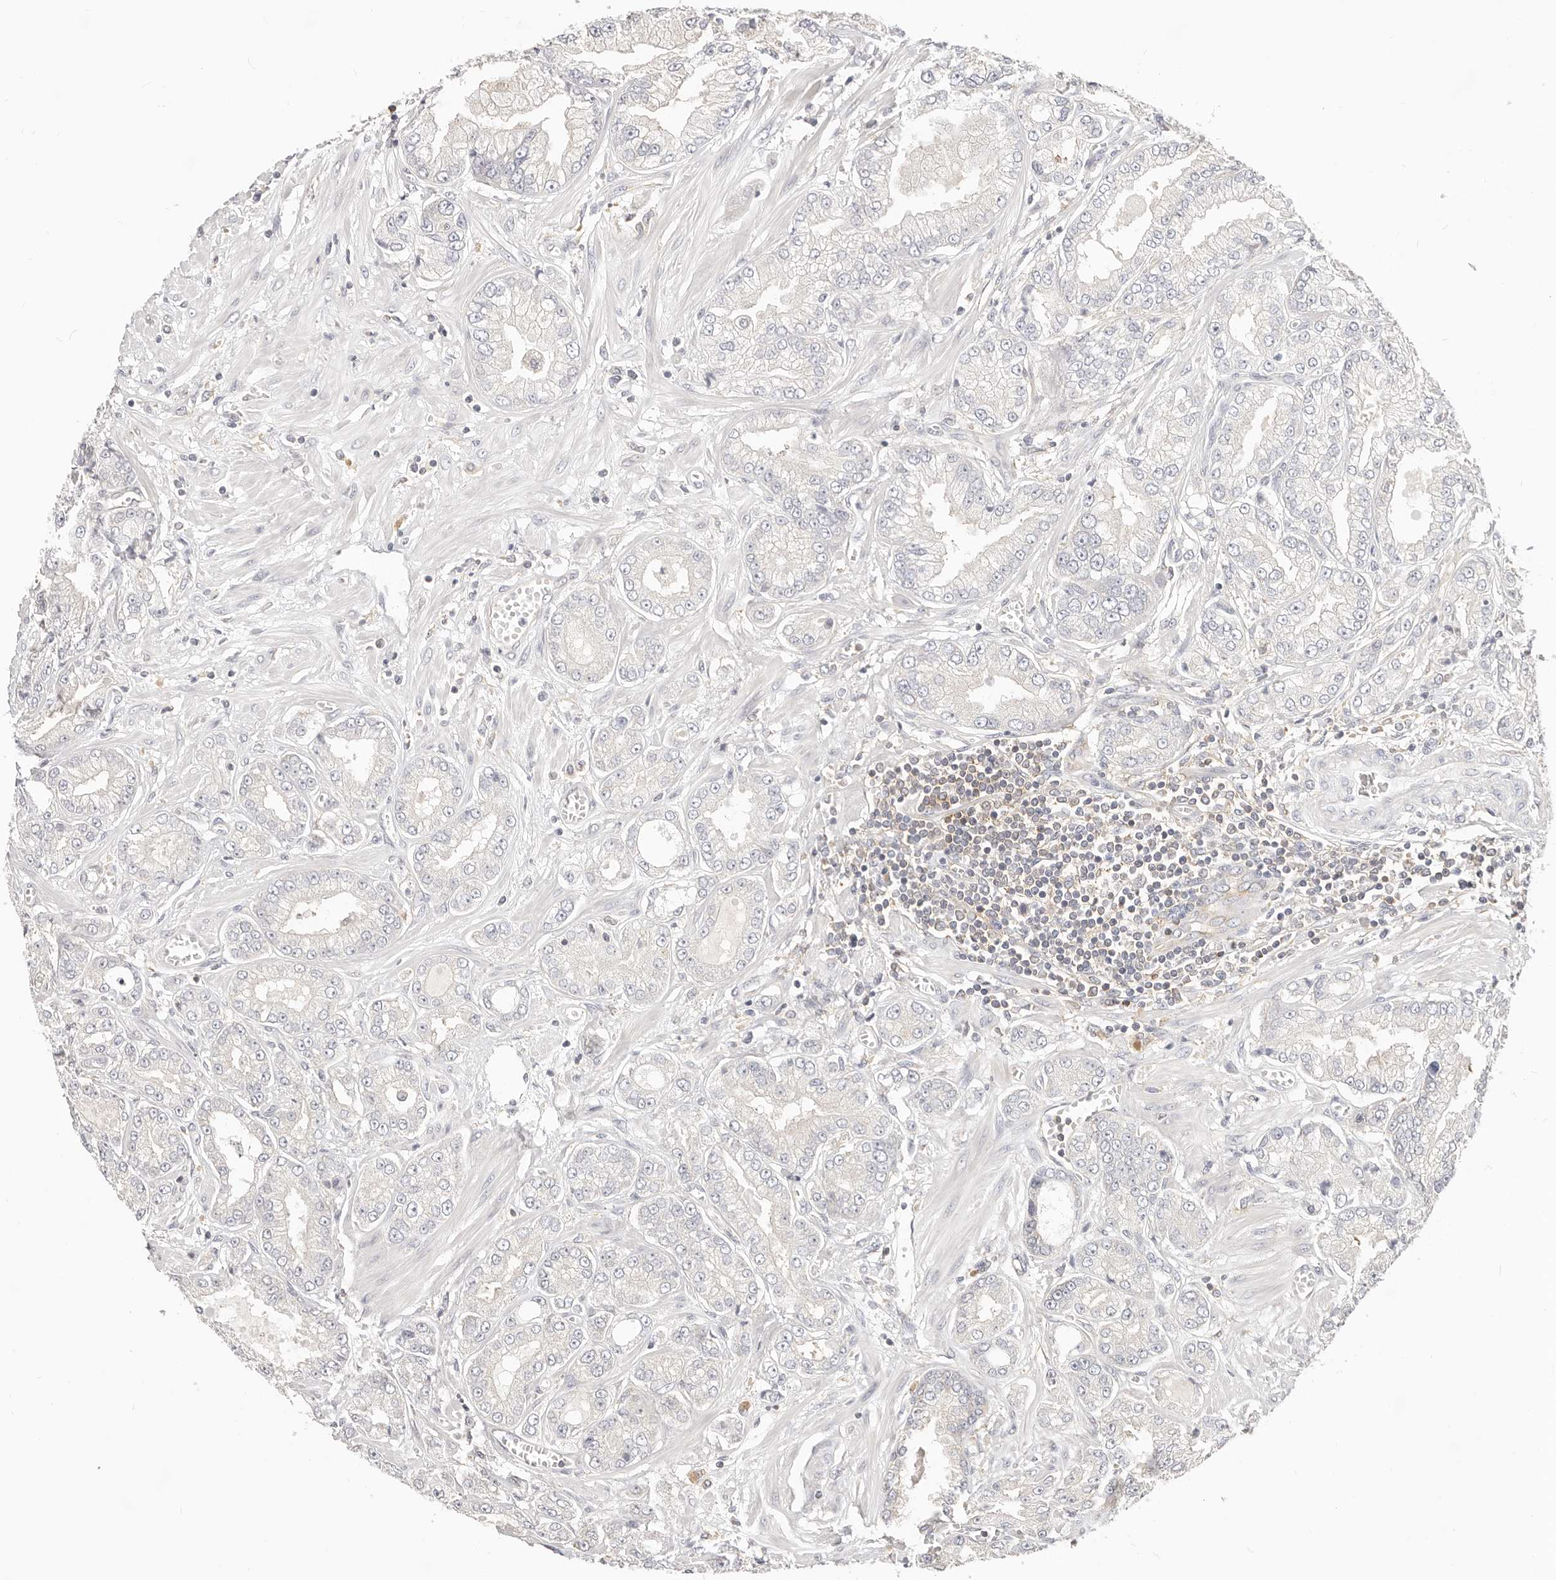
{"staining": {"intensity": "weak", "quantity": "<25%", "location": "cytoplasmic/membranous"}, "tissue": "prostate cancer", "cell_type": "Tumor cells", "image_type": "cancer", "snomed": [{"axis": "morphology", "description": "Adenocarcinoma, Low grade"}, {"axis": "topography", "description": "Prostate"}], "caption": "This is a photomicrograph of immunohistochemistry (IHC) staining of prostate adenocarcinoma (low-grade), which shows no staining in tumor cells.", "gene": "DTNBP1", "patient": {"sex": "male", "age": 62}}